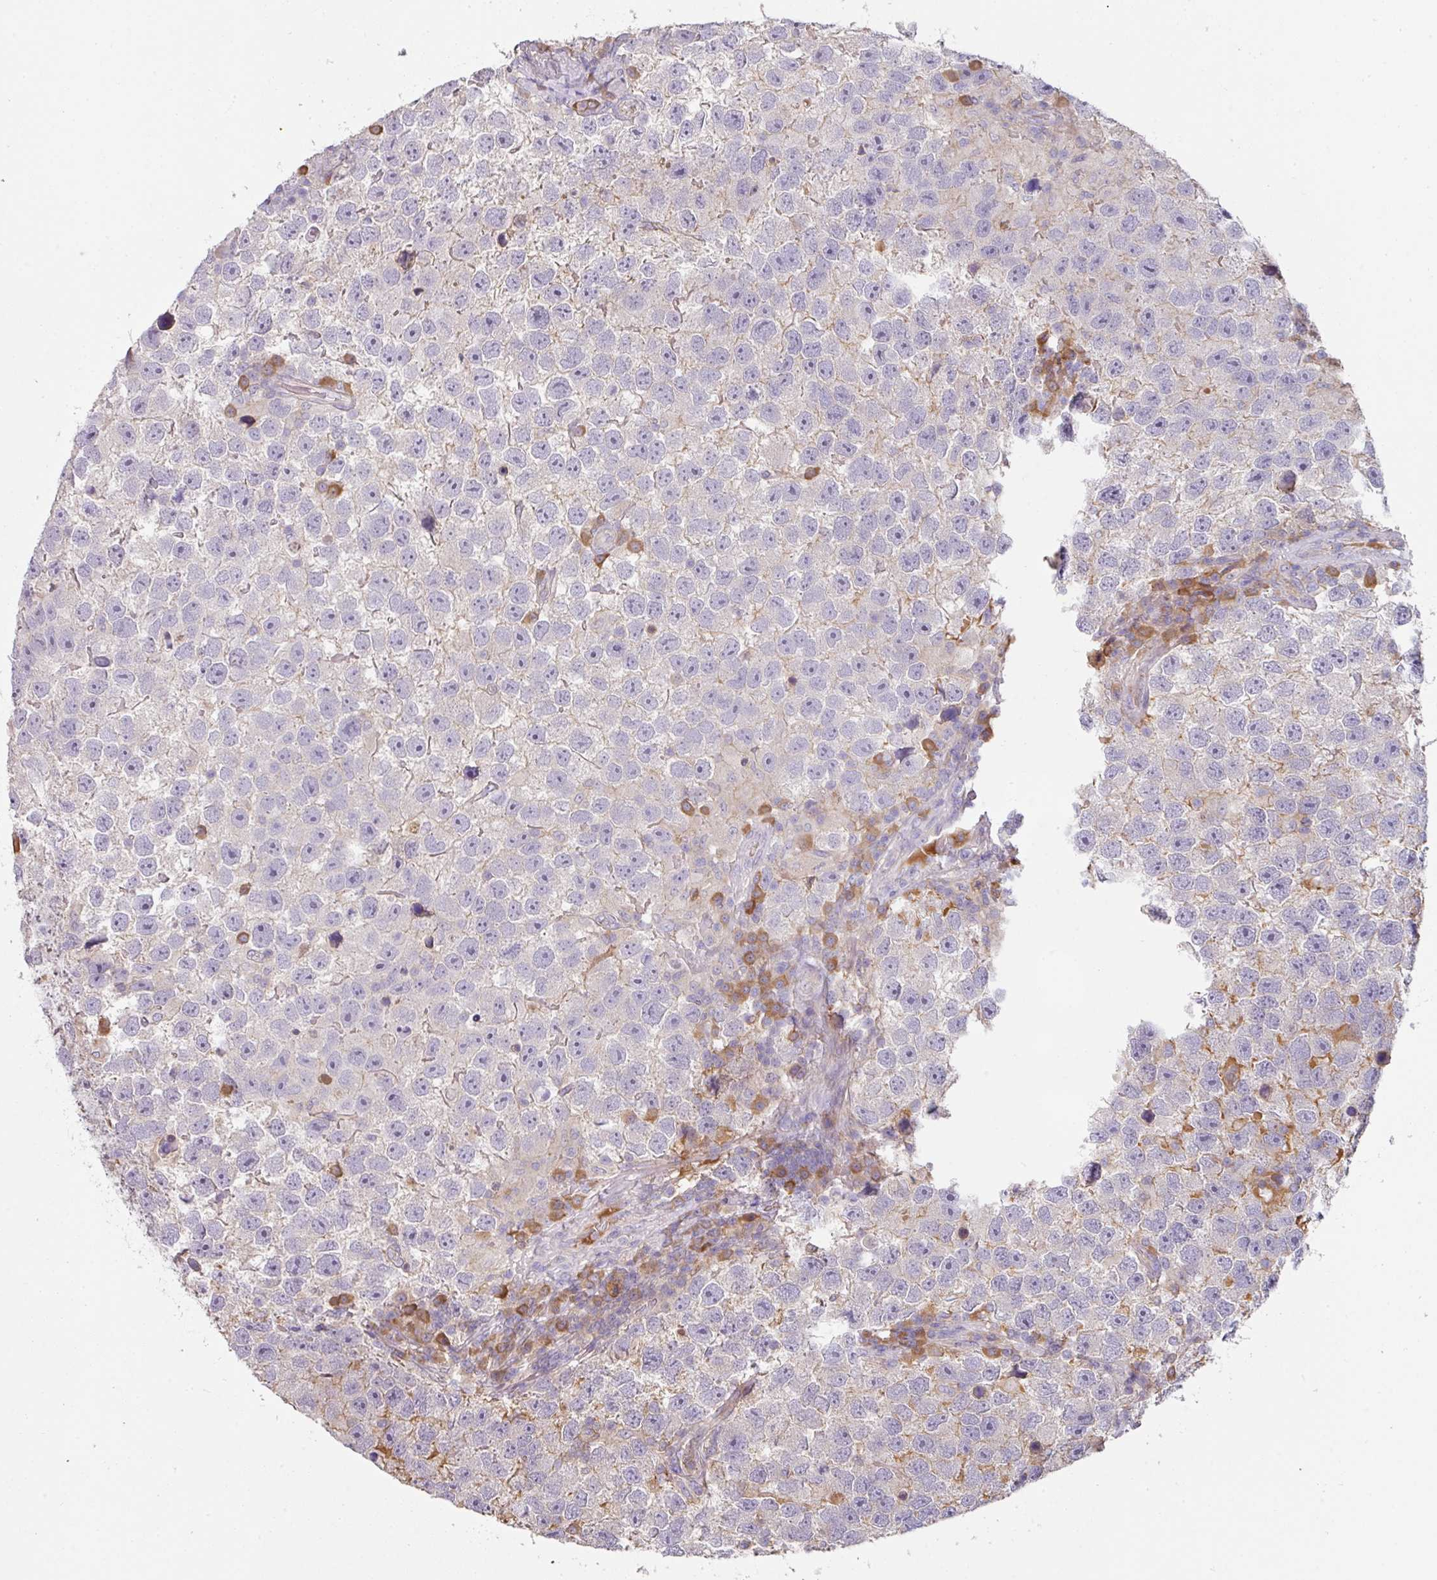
{"staining": {"intensity": "negative", "quantity": "none", "location": "none"}, "tissue": "testis cancer", "cell_type": "Tumor cells", "image_type": "cancer", "snomed": [{"axis": "morphology", "description": "Seminoma, NOS"}, {"axis": "topography", "description": "Testis"}], "caption": "Immunohistochemistry of testis cancer shows no expression in tumor cells.", "gene": "ZNF266", "patient": {"sex": "male", "age": 26}}